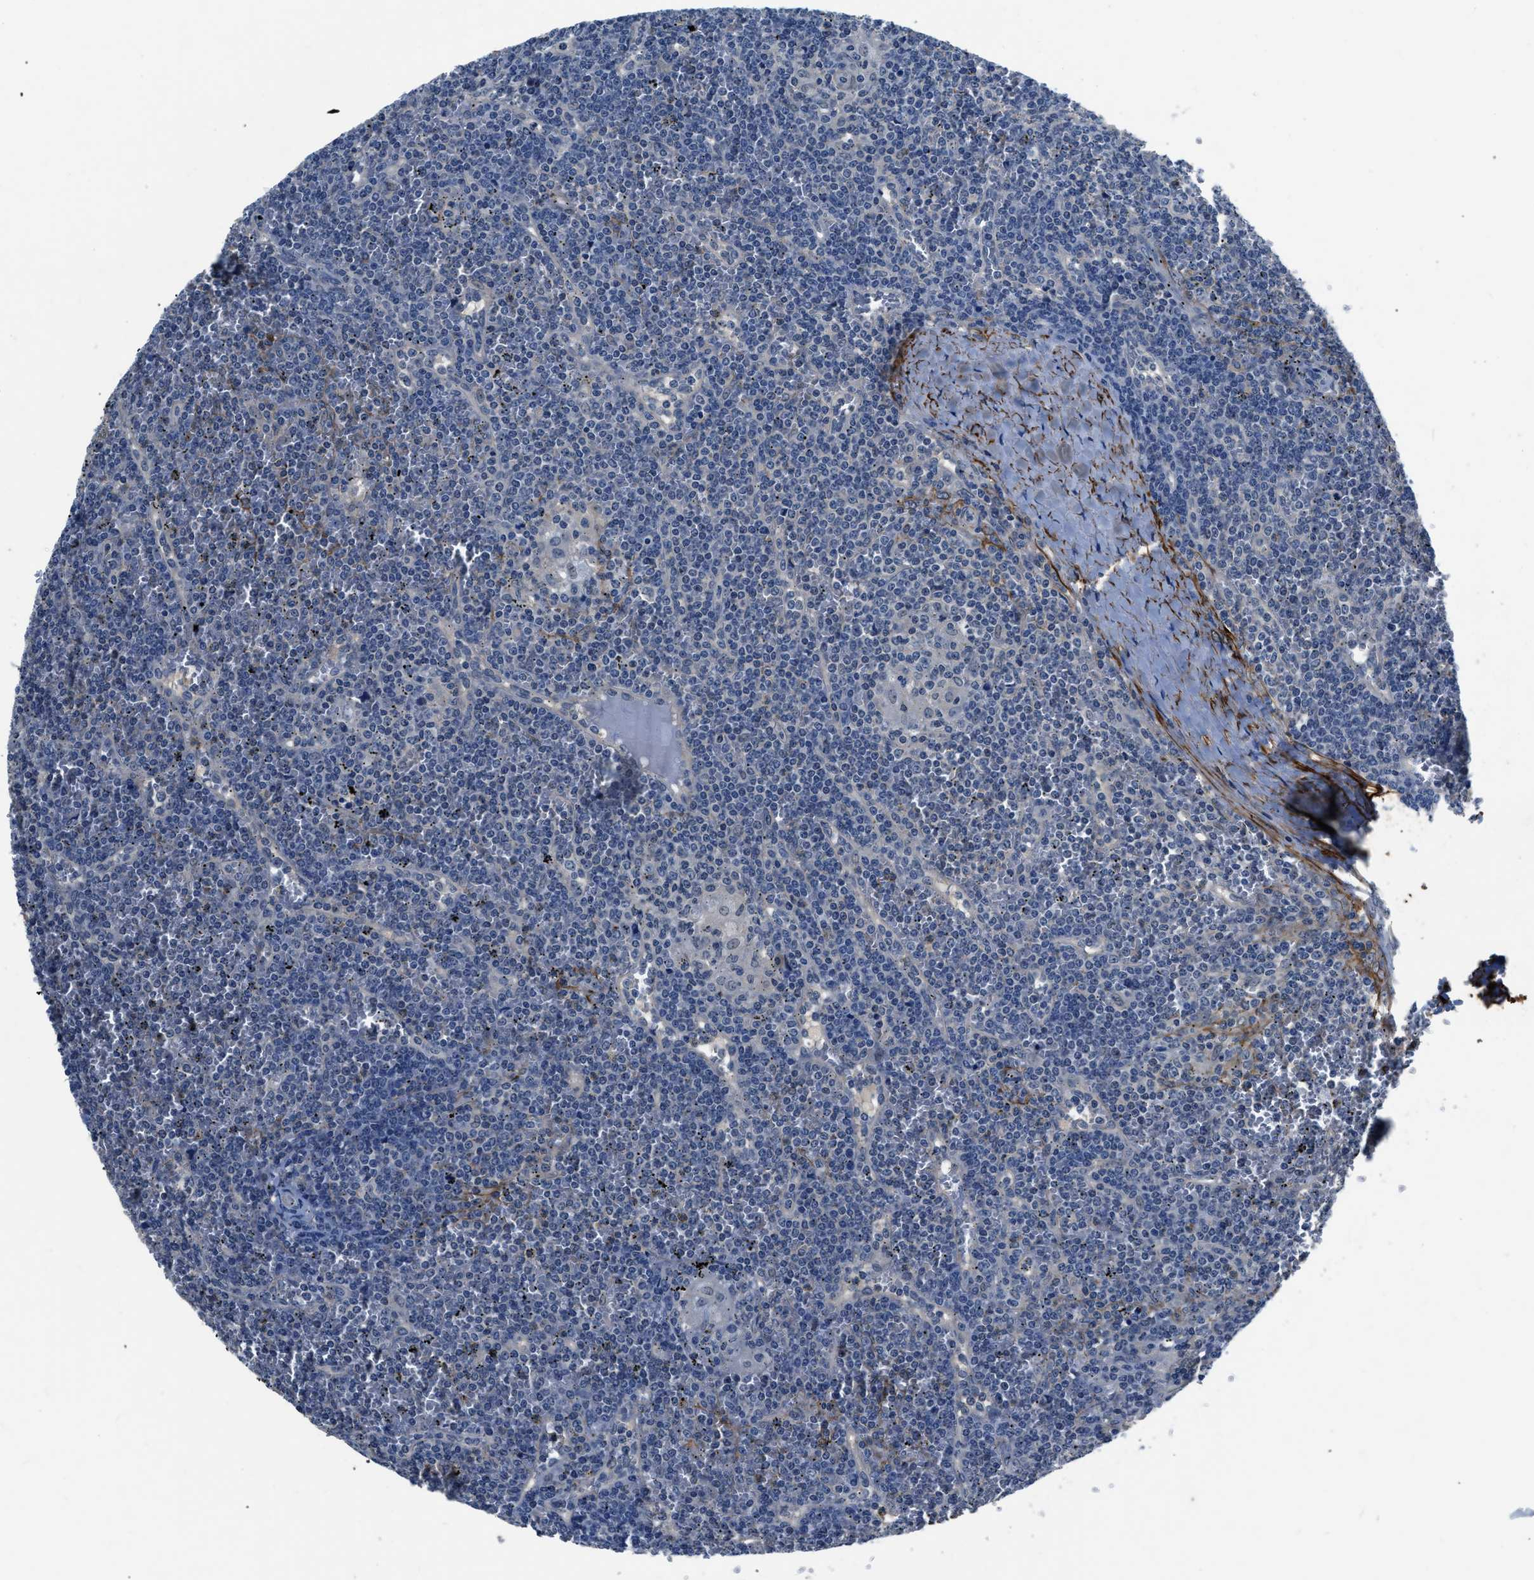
{"staining": {"intensity": "negative", "quantity": "none", "location": "none"}, "tissue": "lymphoma", "cell_type": "Tumor cells", "image_type": "cancer", "snomed": [{"axis": "morphology", "description": "Malignant lymphoma, non-Hodgkin's type, Low grade"}, {"axis": "topography", "description": "Spleen"}], "caption": "A photomicrograph of lymphoma stained for a protein shows no brown staining in tumor cells.", "gene": "LANCL2", "patient": {"sex": "female", "age": 19}}